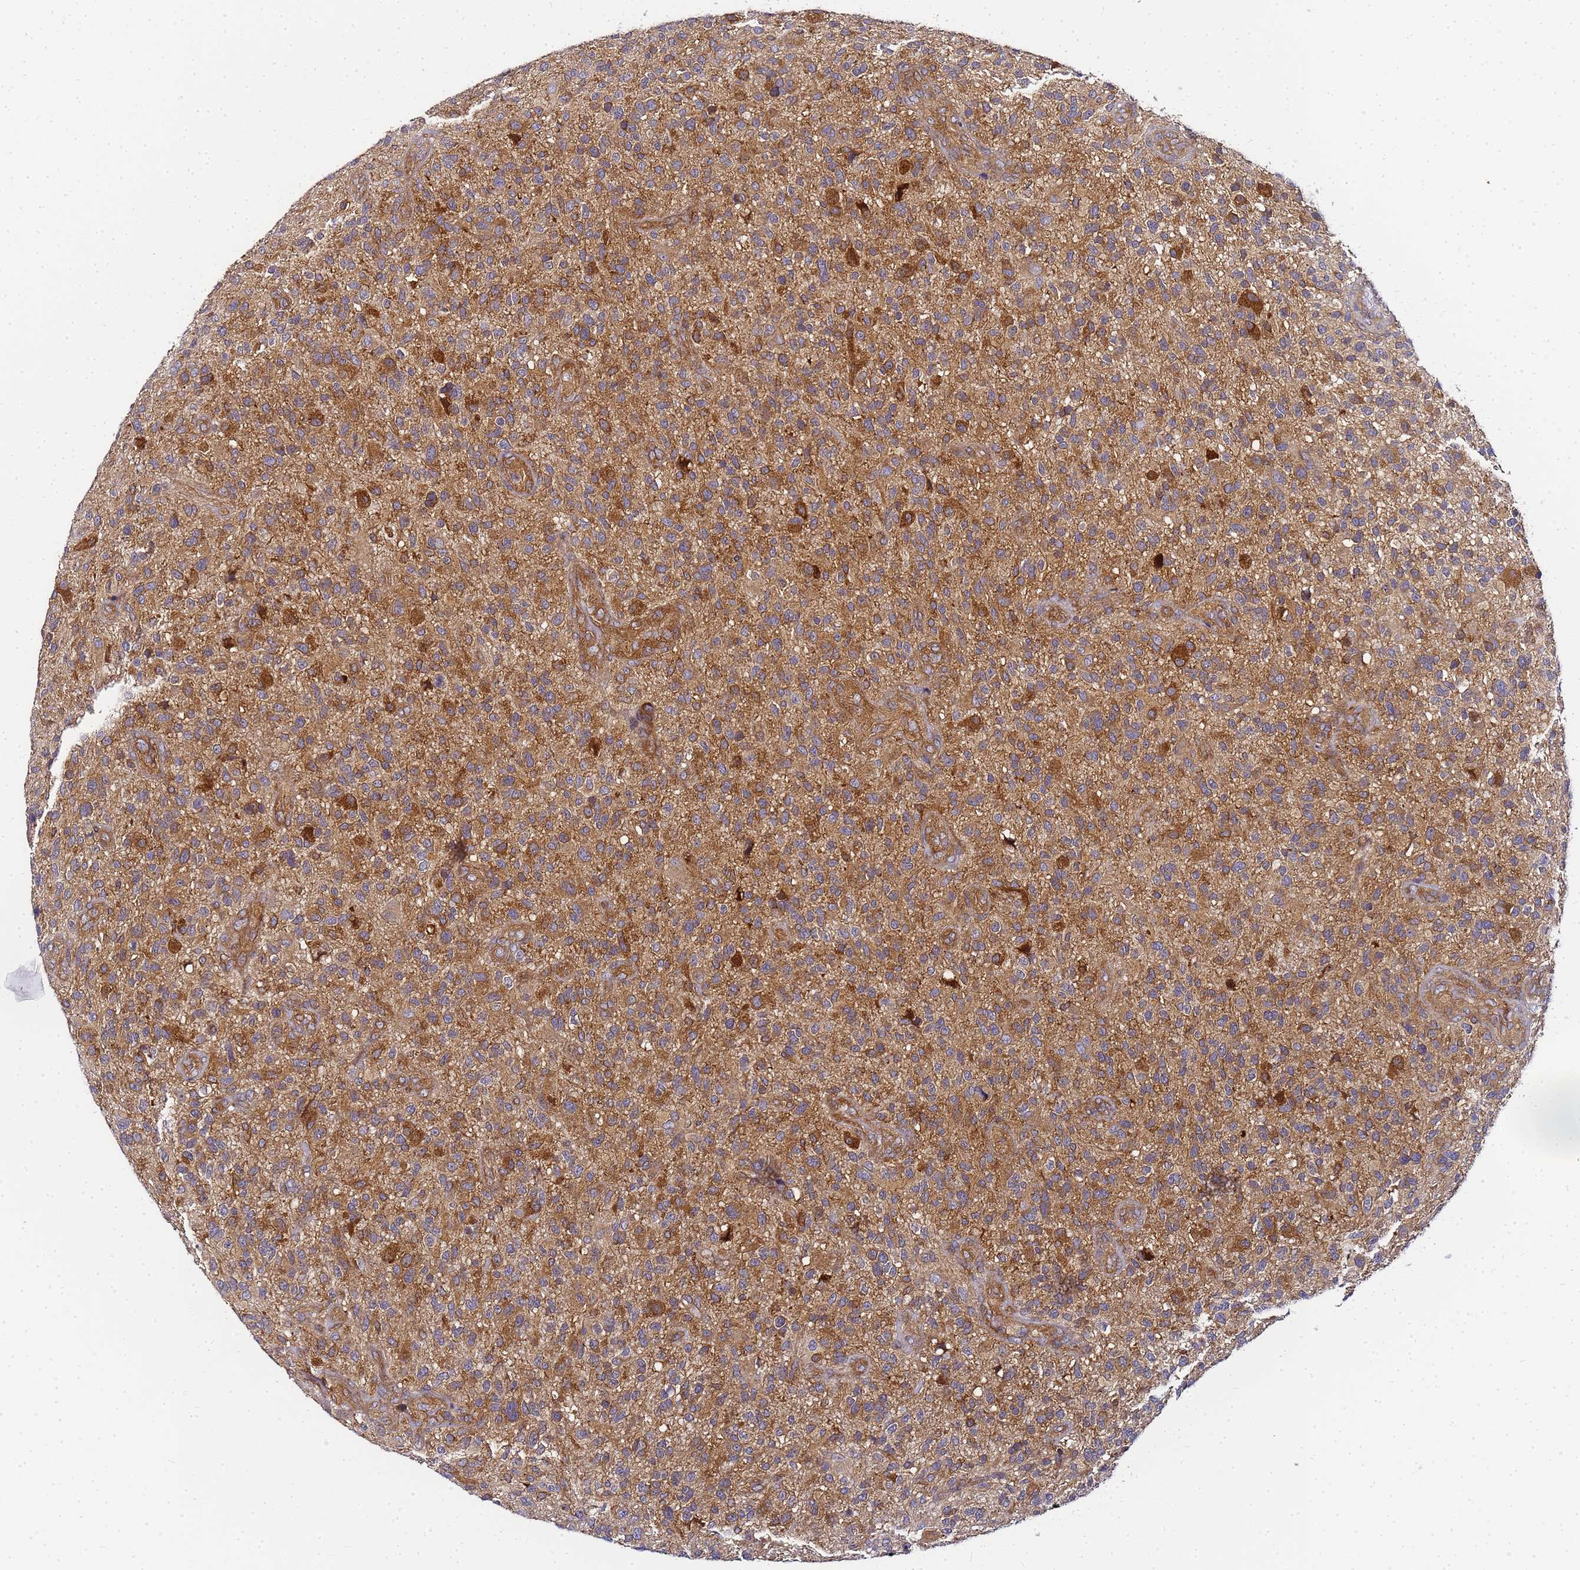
{"staining": {"intensity": "moderate", "quantity": ">75%", "location": "cytoplasmic/membranous"}, "tissue": "glioma", "cell_type": "Tumor cells", "image_type": "cancer", "snomed": [{"axis": "morphology", "description": "Glioma, malignant, High grade"}, {"axis": "topography", "description": "Brain"}], "caption": "Moderate cytoplasmic/membranous positivity for a protein is seen in about >75% of tumor cells of glioma using immunohistochemistry (IHC).", "gene": "CHM", "patient": {"sex": "male", "age": 47}}